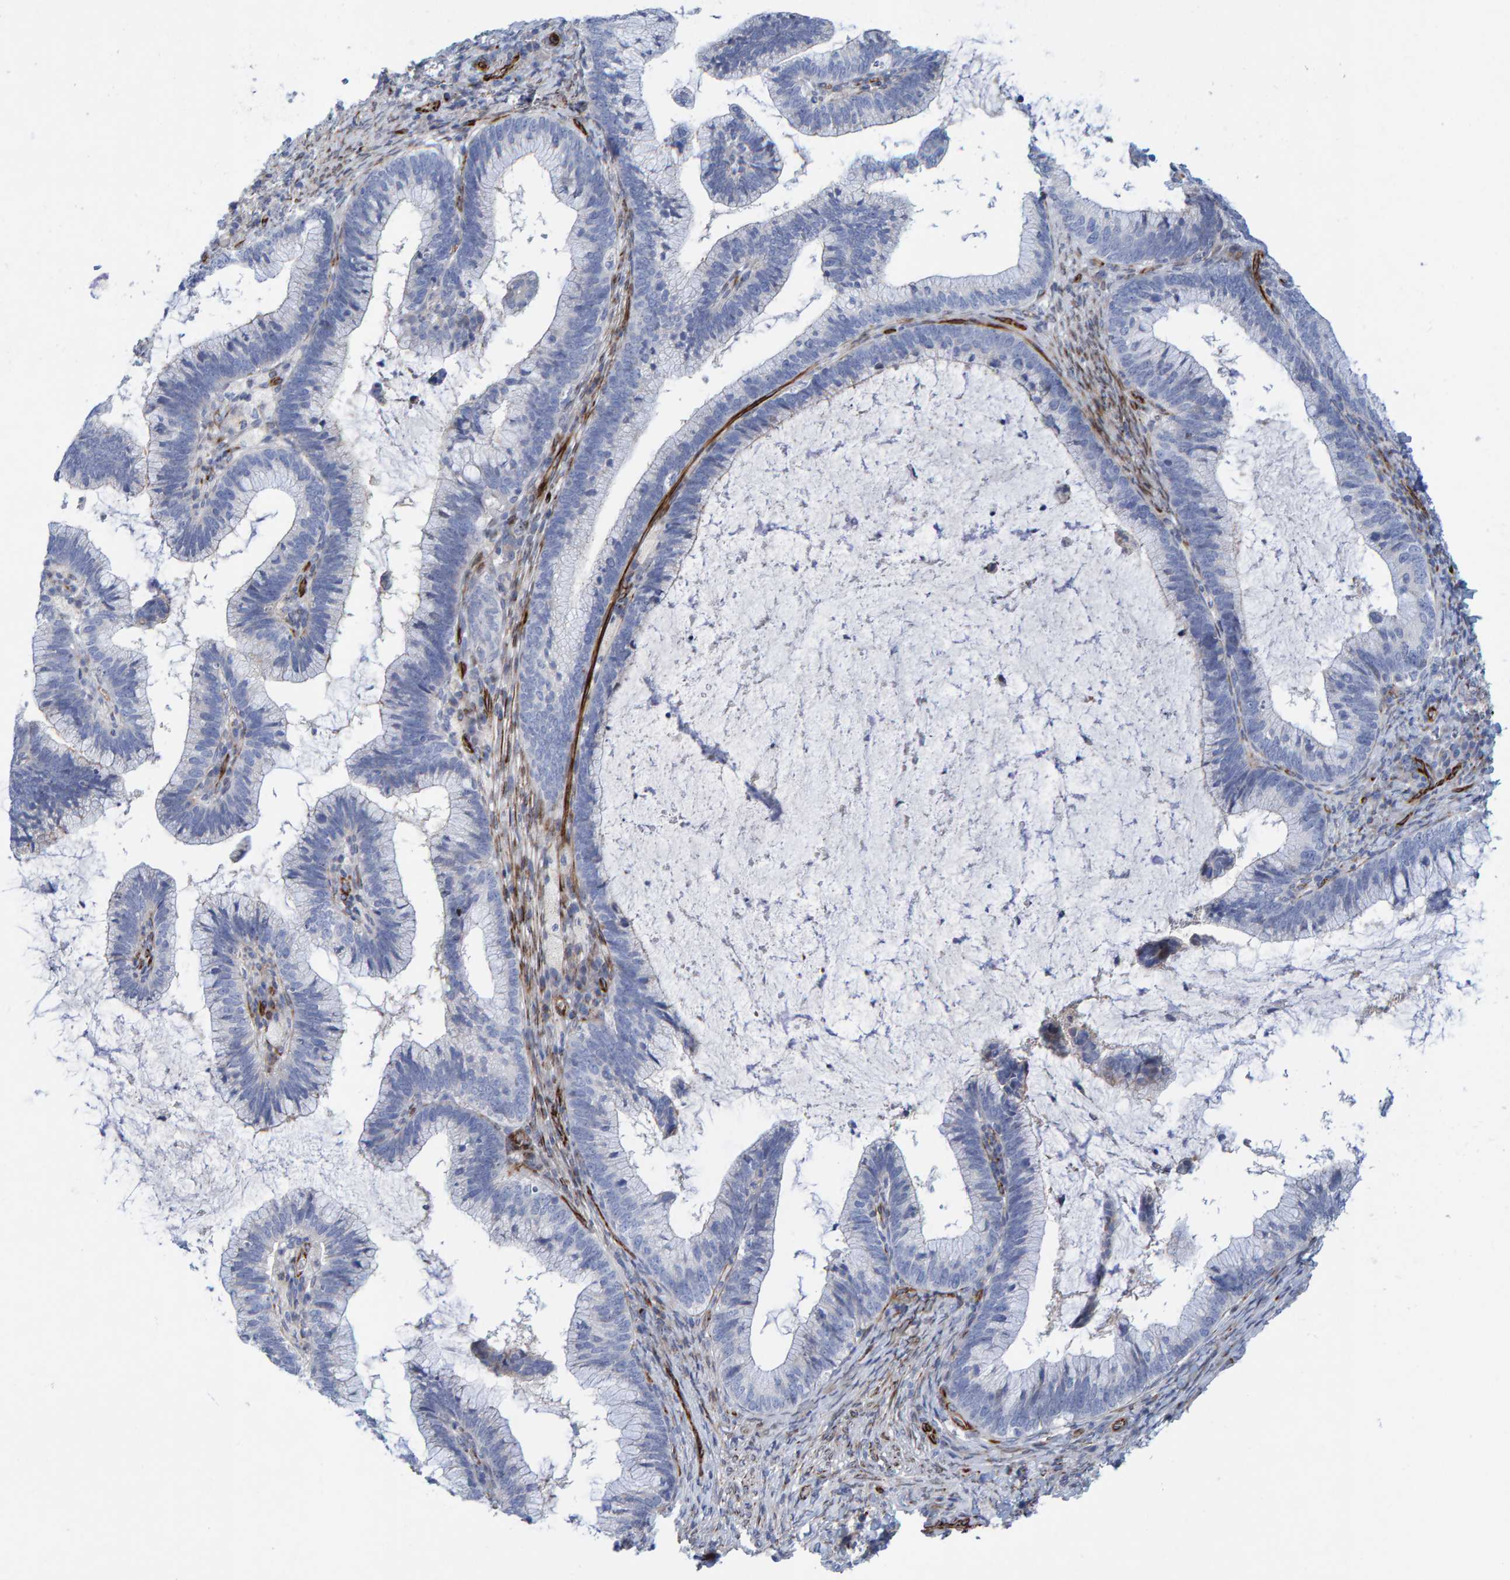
{"staining": {"intensity": "negative", "quantity": "none", "location": "none"}, "tissue": "cervical cancer", "cell_type": "Tumor cells", "image_type": "cancer", "snomed": [{"axis": "morphology", "description": "Adenocarcinoma, NOS"}, {"axis": "topography", "description": "Cervix"}], "caption": "Immunohistochemistry image of human cervical cancer stained for a protein (brown), which exhibits no expression in tumor cells.", "gene": "POLG2", "patient": {"sex": "female", "age": 36}}